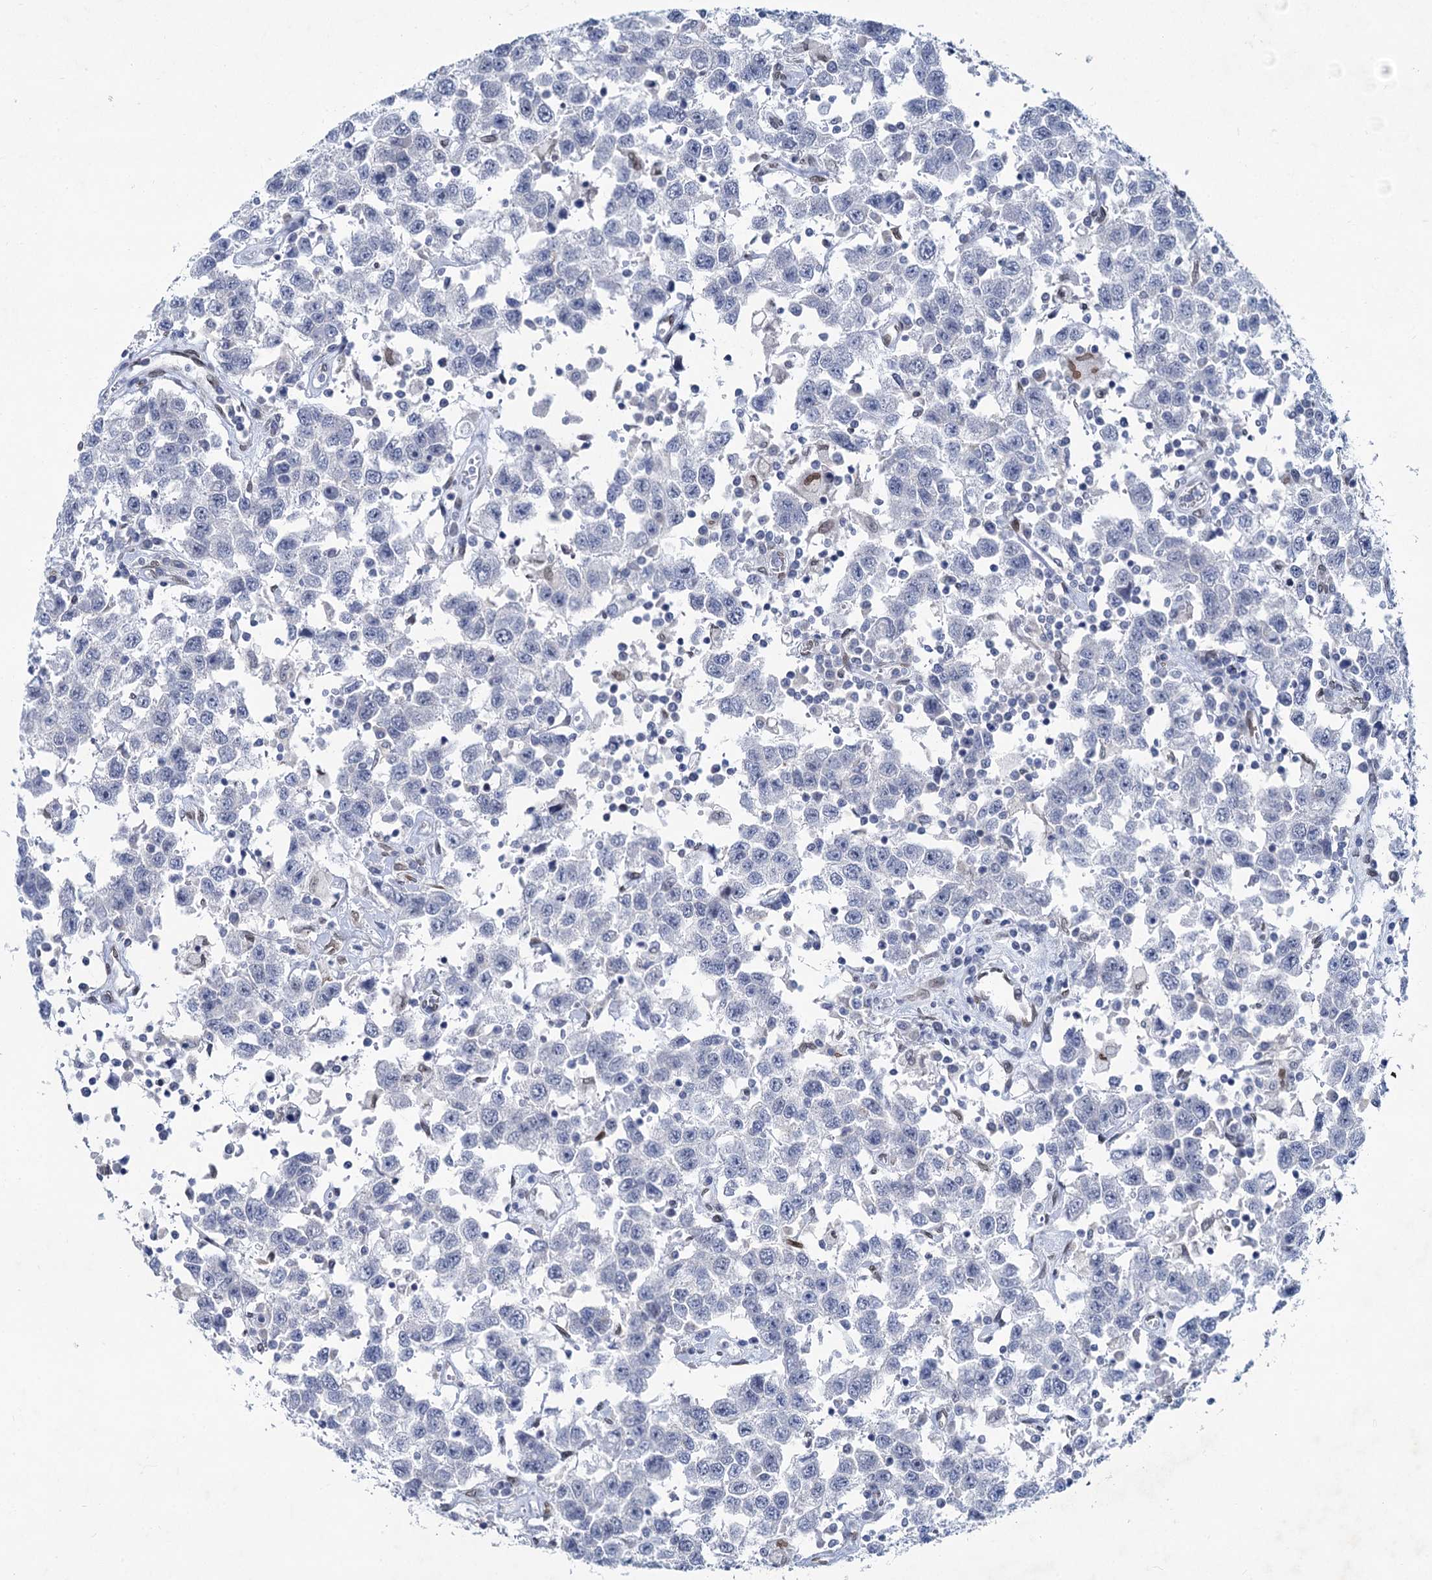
{"staining": {"intensity": "negative", "quantity": "none", "location": "none"}, "tissue": "testis cancer", "cell_type": "Tumor cells", "image_type": "cancer", "snomed": [{"axis": "morphology", "description": "Seminoma, NOS"}, {"axis": "topography", "description": "Testis"}], "caption": "Protein analysis of seminoma (testis) shows no significant staining in tumor cells.", "gene": "PRSS35", "patient": {"sex": "male", "age": 41}}